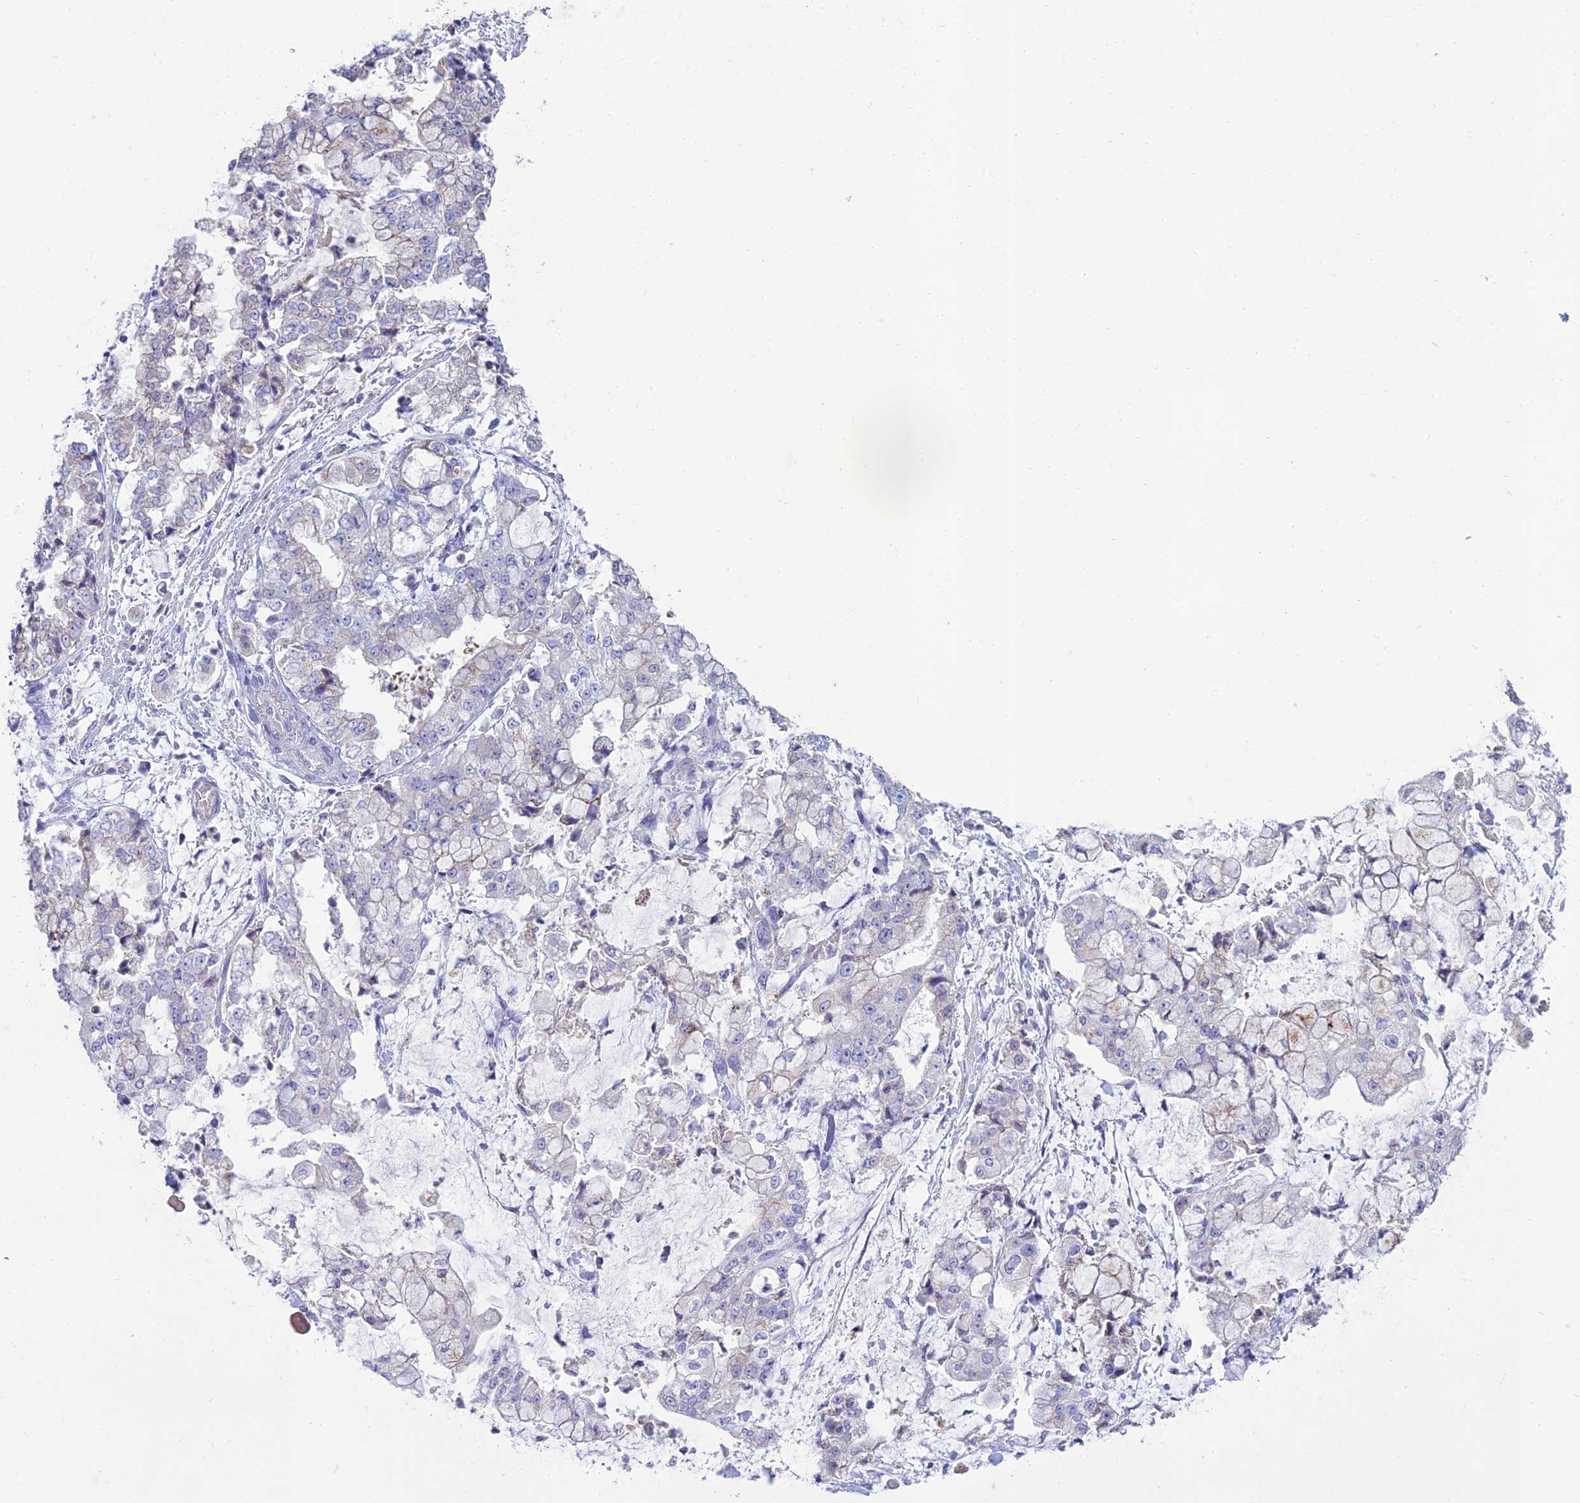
{"staining": {"intensity": "weak", "quantity": "<25%", "location": "cytoplasmic/membranous"}, "tissue": "stomach cancer", "cell_type": "Tumor cells", "image_type": "cancer", "snomed": [{"axis": "morphology", "description": "Adenocarcinoma, NOS"}, {"axis": "topography", "description": "Stomach"}], "caption": "The photomicrograph reveals no significant staining in tumor cells of stomach cancer.", "gene": "MAL2", "patient": {"sex": "male", "age": 76}}